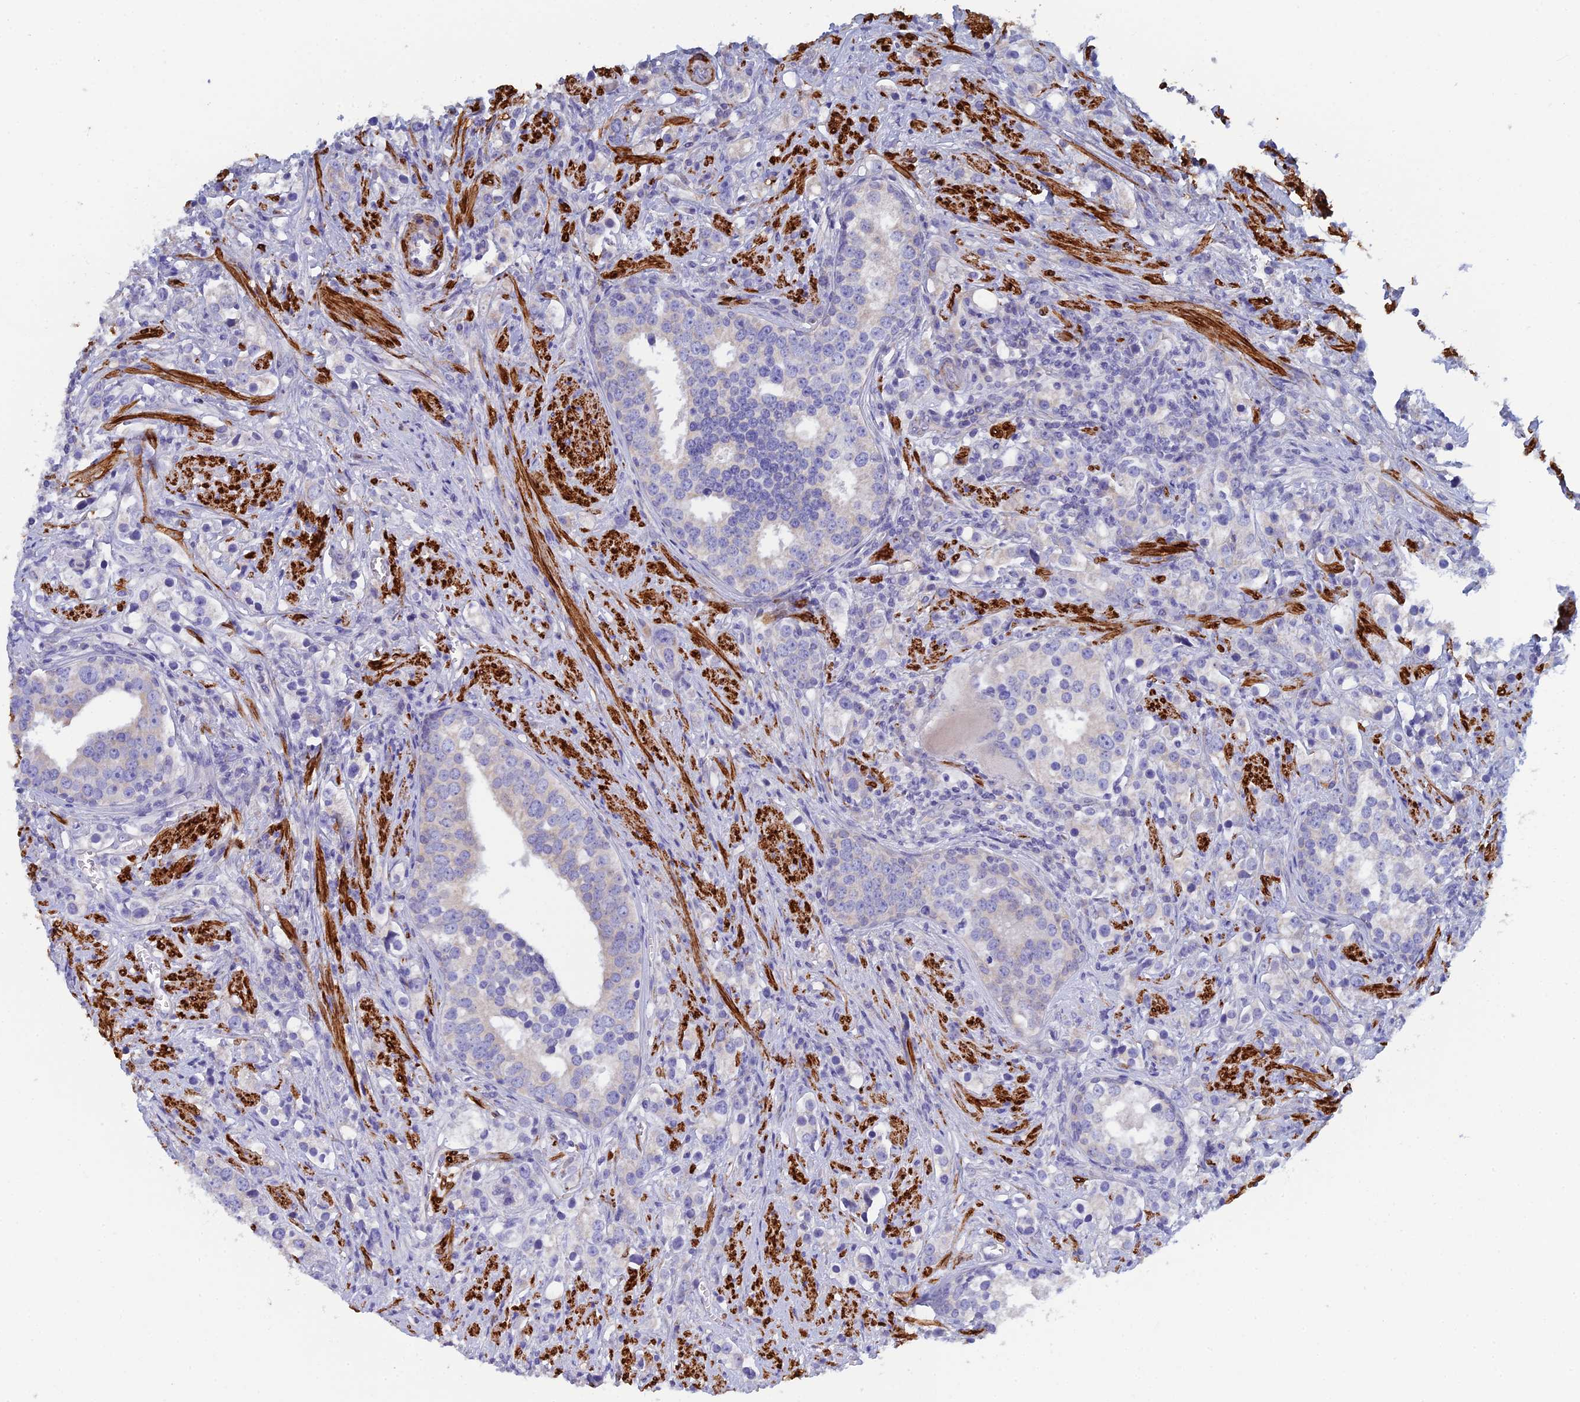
{"staining": {"intensity": "negative", "quantity": "none", "location": "none"}, "tissue": "prostate cancer", "cell_type": "Tumor cells", "image_type": "cancer", "snomed": [{"axis": "morphology", "description": "Adenocarcinoma, High grade"}, {"axis": "topography", "description": "Prostate"}], "caption": "A high-resolution micrograph shows immunohistochemistry staining of adenocarcinoma (high-grade) (prostate), which displays no significant positivity in tumor cells.", "gene": "PCDHA8", "patient": {"sex": "male", "age": 71}}